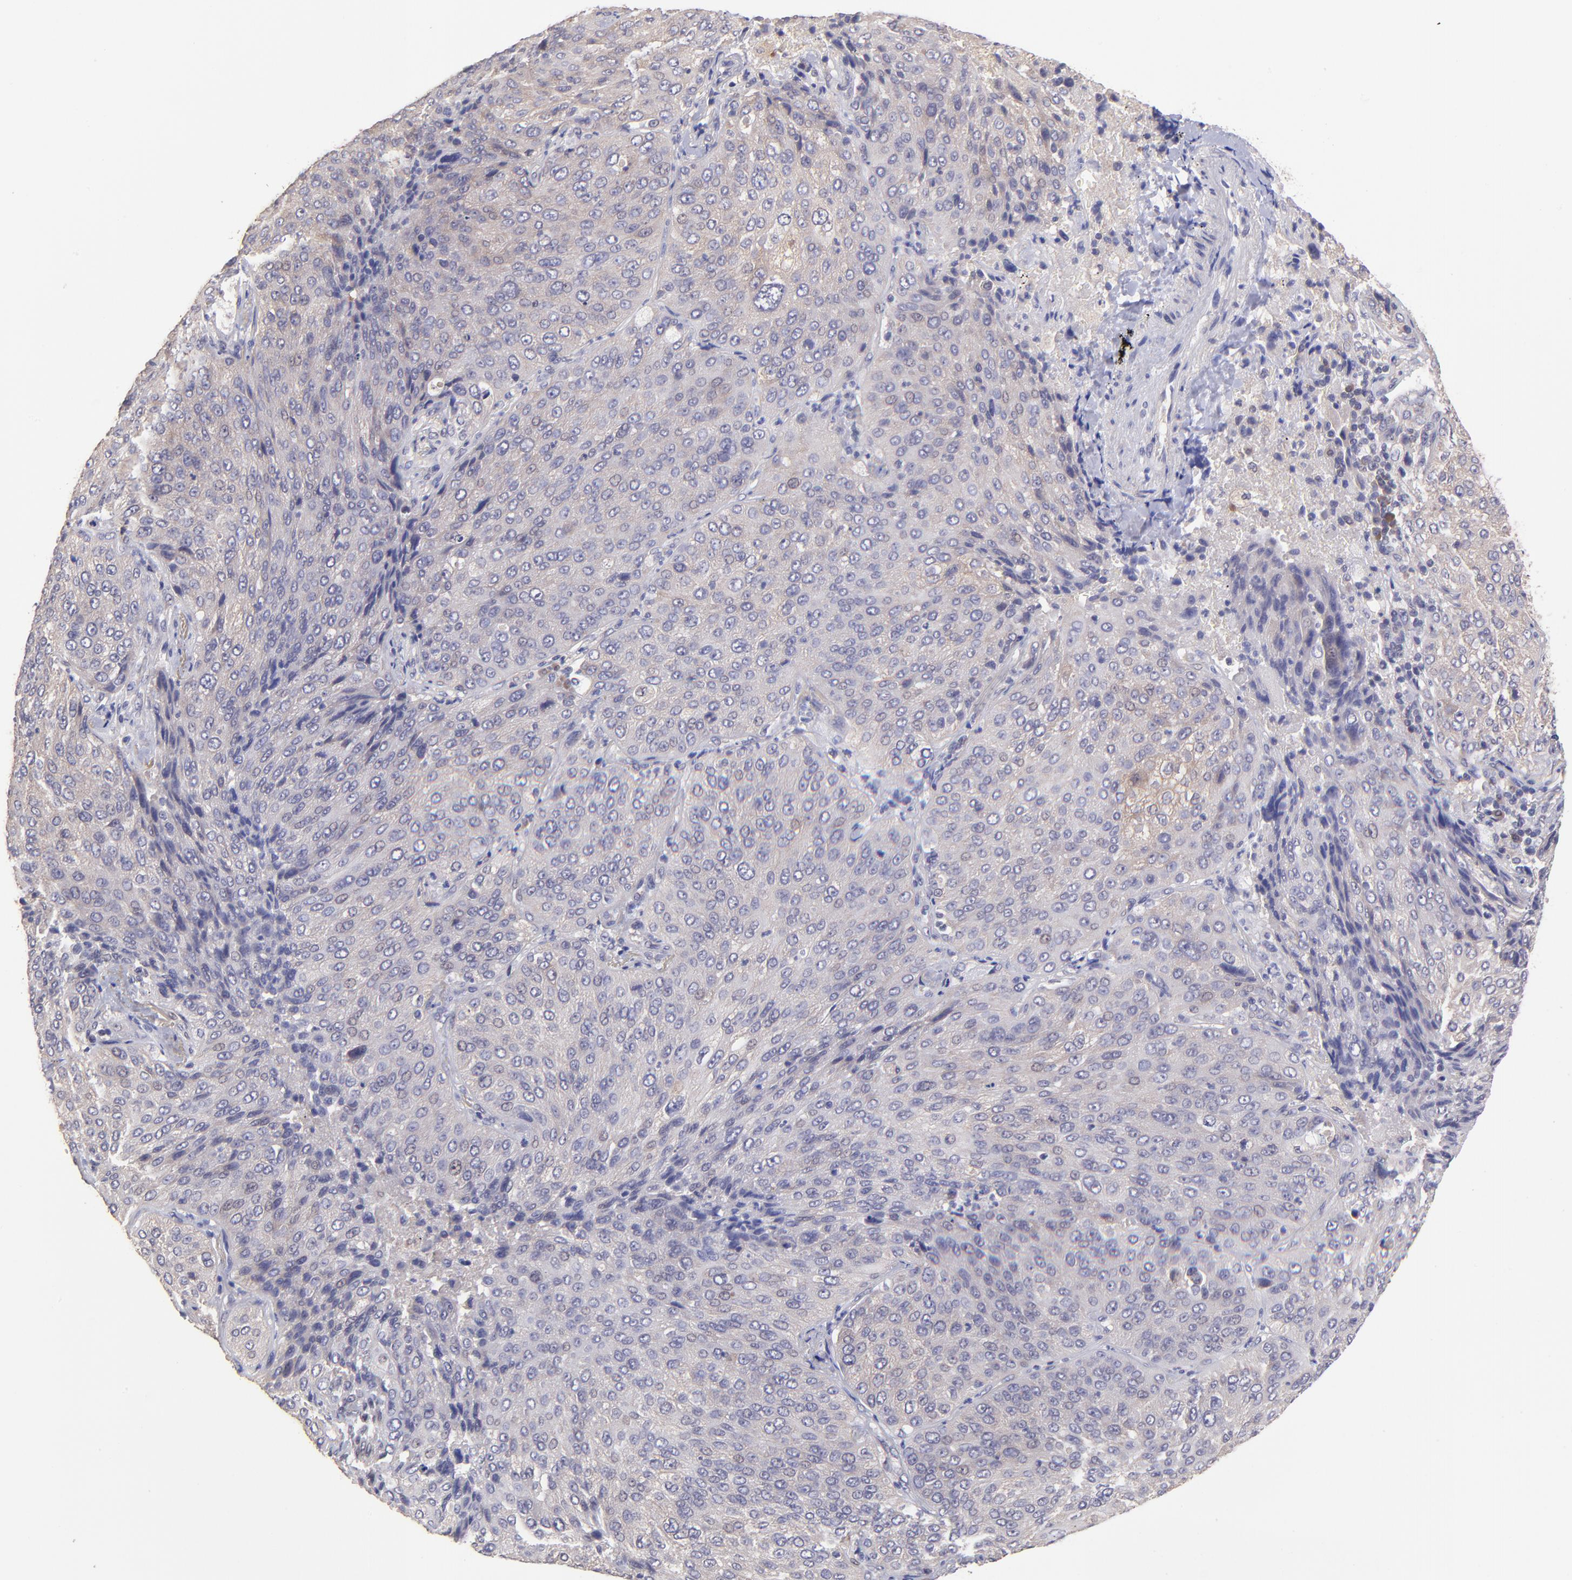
{"staining": {"intensity": "weak", "quantity": "<25%", "location": "cytoplasmic/membranous"}, "tissue": "lung cancer", "cell_type": "Tumor cells", "image_type": "cancer", "snomed": [{"axis": "morphology", "description": "Squamous cell carcinoma, NOS"}, {"axis": "topography", "description": "Lung"}], "caption": "High power microscopy photomicrograph of an immunohistochemistry histopathology image of lung cancer (squamous cell carcinoma), revealing no significant expression in tumor cells.", "gene": "NSF", "patient": {"sex": "male", "age": 54}}